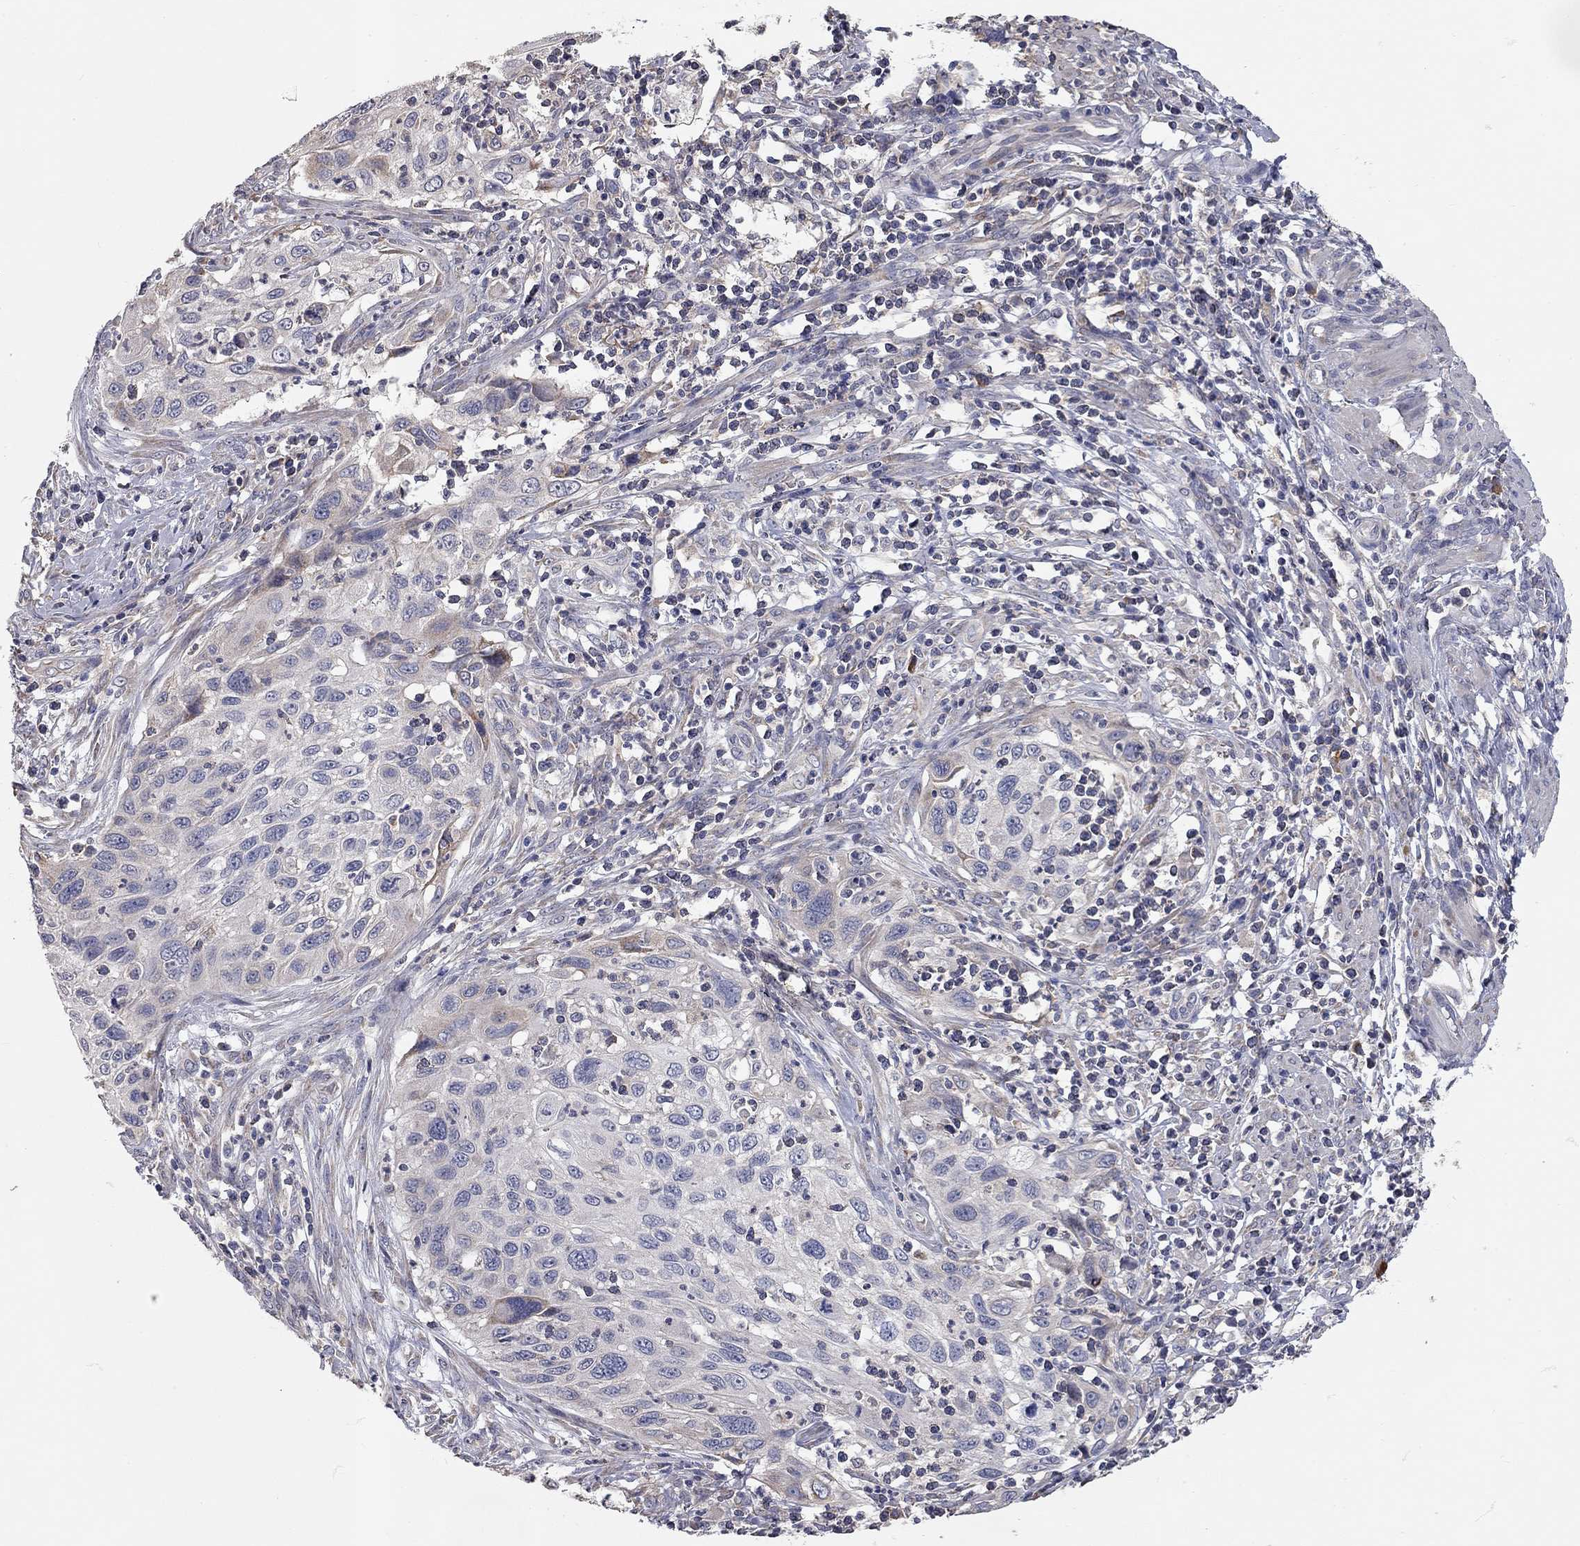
{"staining": {"intensity": "negative", "quantity": "none", "location": "none"}, "tissue": "cervical cancer", "cell_type": "Tumor cells", "image_type": "cancer", "snomed": [{"axis": "morphology", "description": "Squamous cell carcinoma, NOS"}, {"axis": "topography", "description": "Cervix"}], "caption": "Immunohistochemistry of squamous cell carcinoma (cervical) exhibits no staining in tumor cells.", "gene": "XAGE2", "patient": {"sex": "female", "age": 70}}